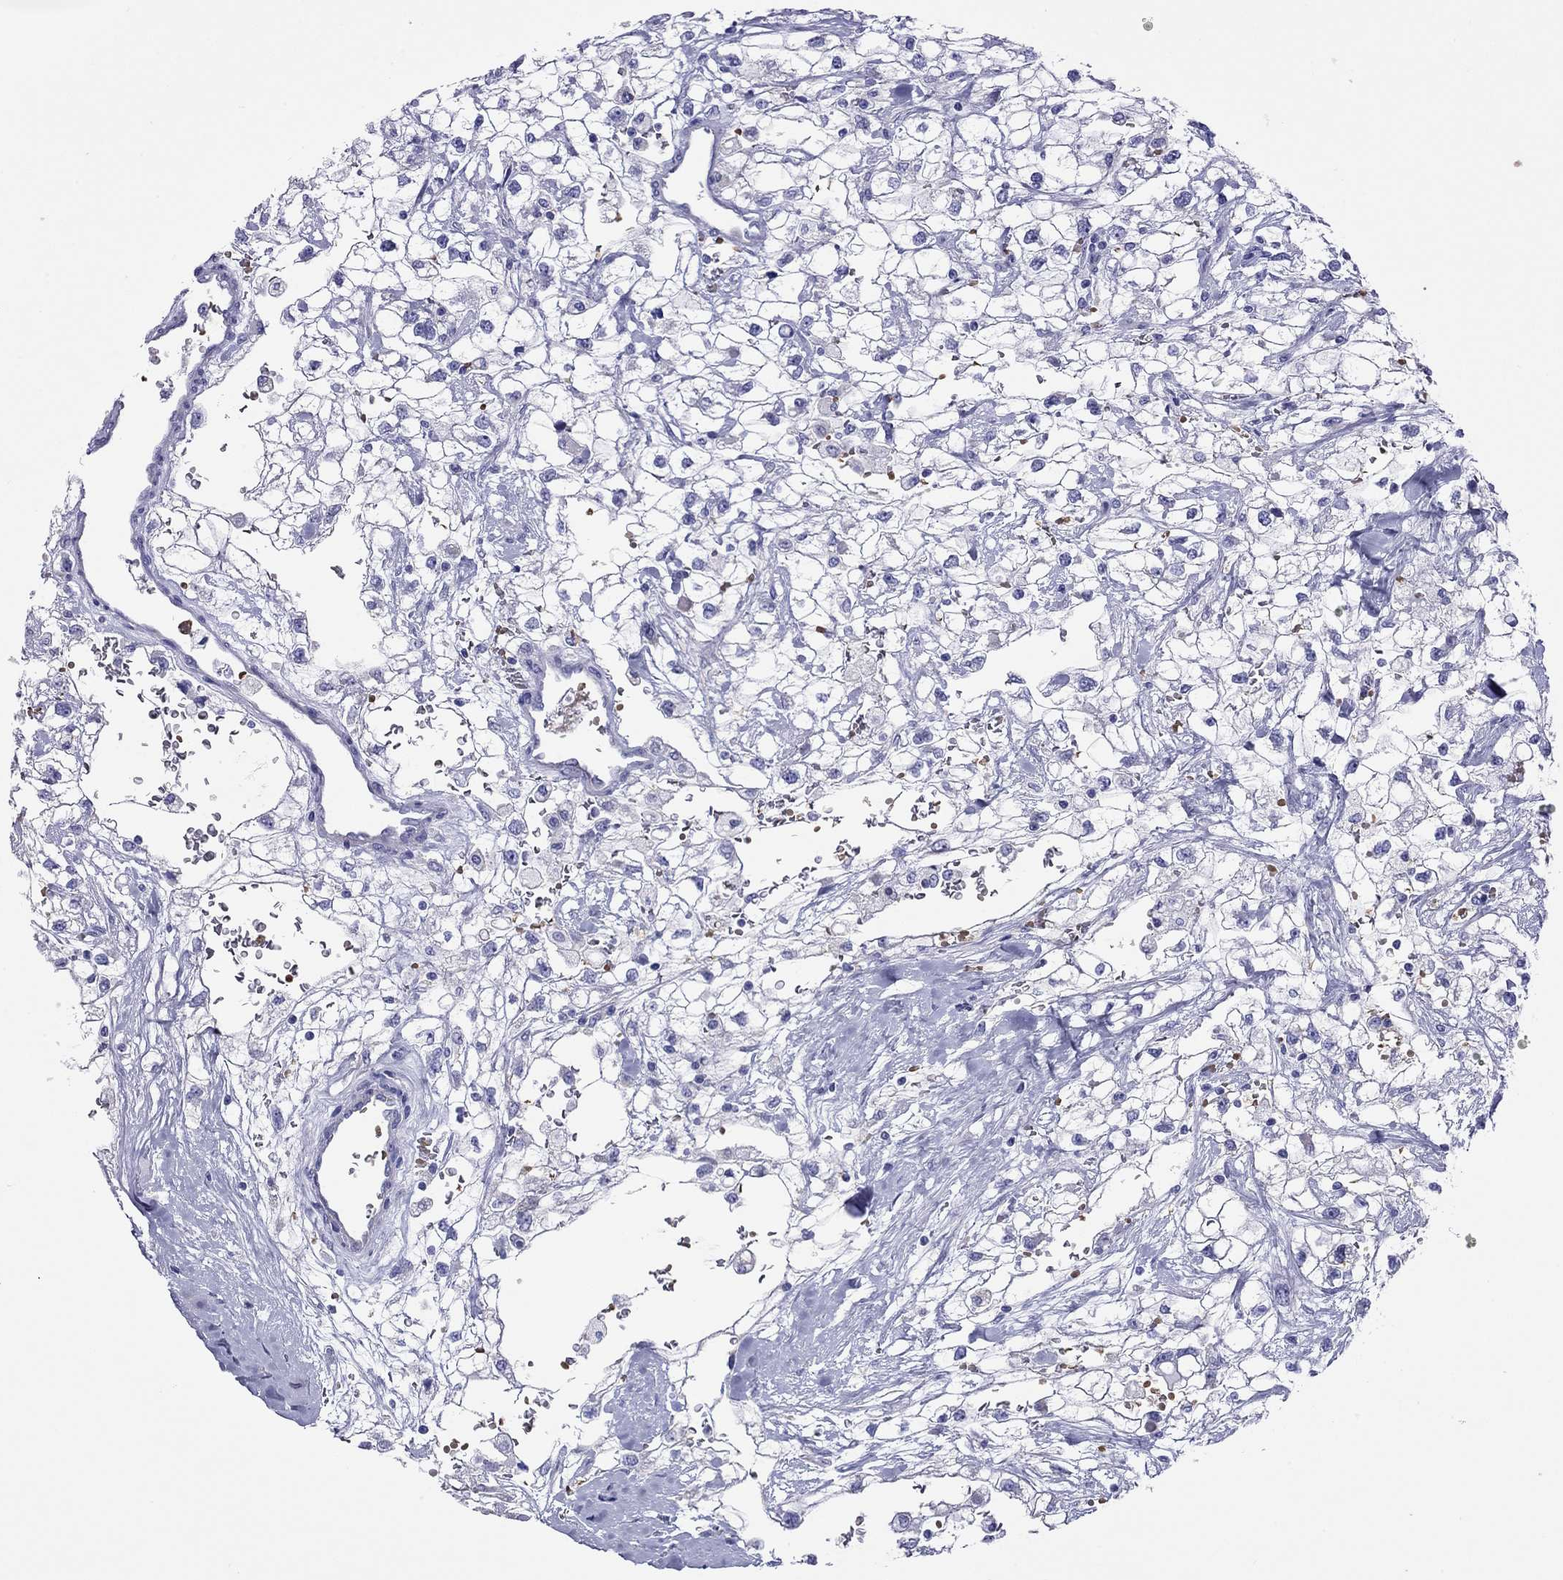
{"staining": {"intensity": "negative", "quantity": "none", "location": "none"}, "tissue": "renal cancer", "cell_type": "Tumor cells", "image_type": "cancer", "snomed": [{"axis": "morphology", "description": "Adenocarcinoma, NOS"}, {"axis": "topography", "description": "Kidney"}], "caption": "The immunohistochemistry photomicrograph has no significant expression in tumor cells of adenocarcinoma (renal) tissue.", "gene": "PTPRN", "patient": {"sex": "male", "age": 59}}